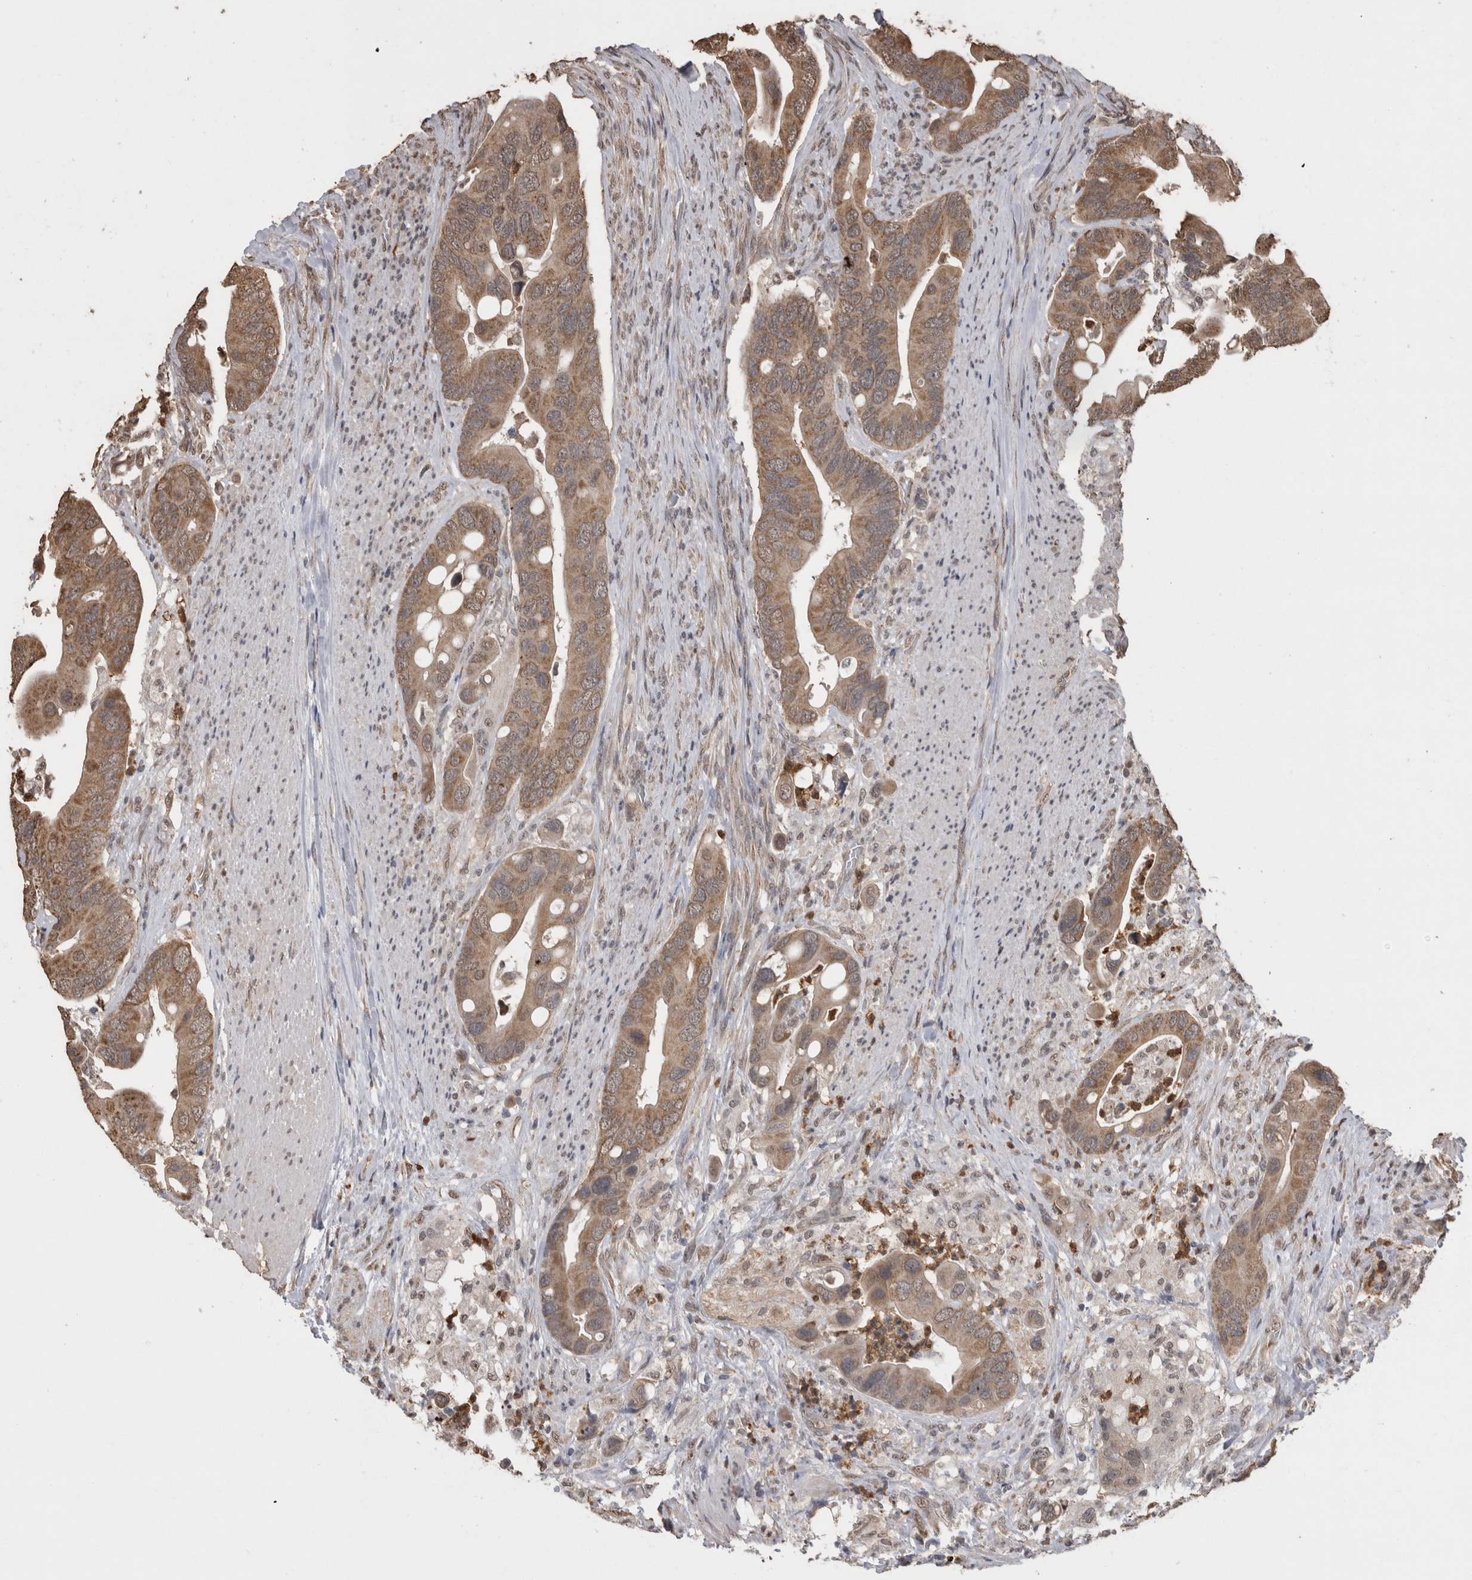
{"staining": {"intensity": "moderate", "quantity": ">75%", "location": "cytoplasmic/membranous"}, "tissue": "colorectal cancer", "cell_type": "Tumor cells", "image_type": "cancer", "snomed": [{"axis": "morphology", "description": "Adenocarcinoma, NOS"}, {"axis": "topography", "description": "Rectum"}], "caption": "This micrograph shows immunohistochemistry staining of colorectal adenocarcinoma, with medium moderate cytoplasmic/membranous expression in about >75% of tumor cells.", "gene": "PAK4", "patient": {"sex": "female", "age": 57}}